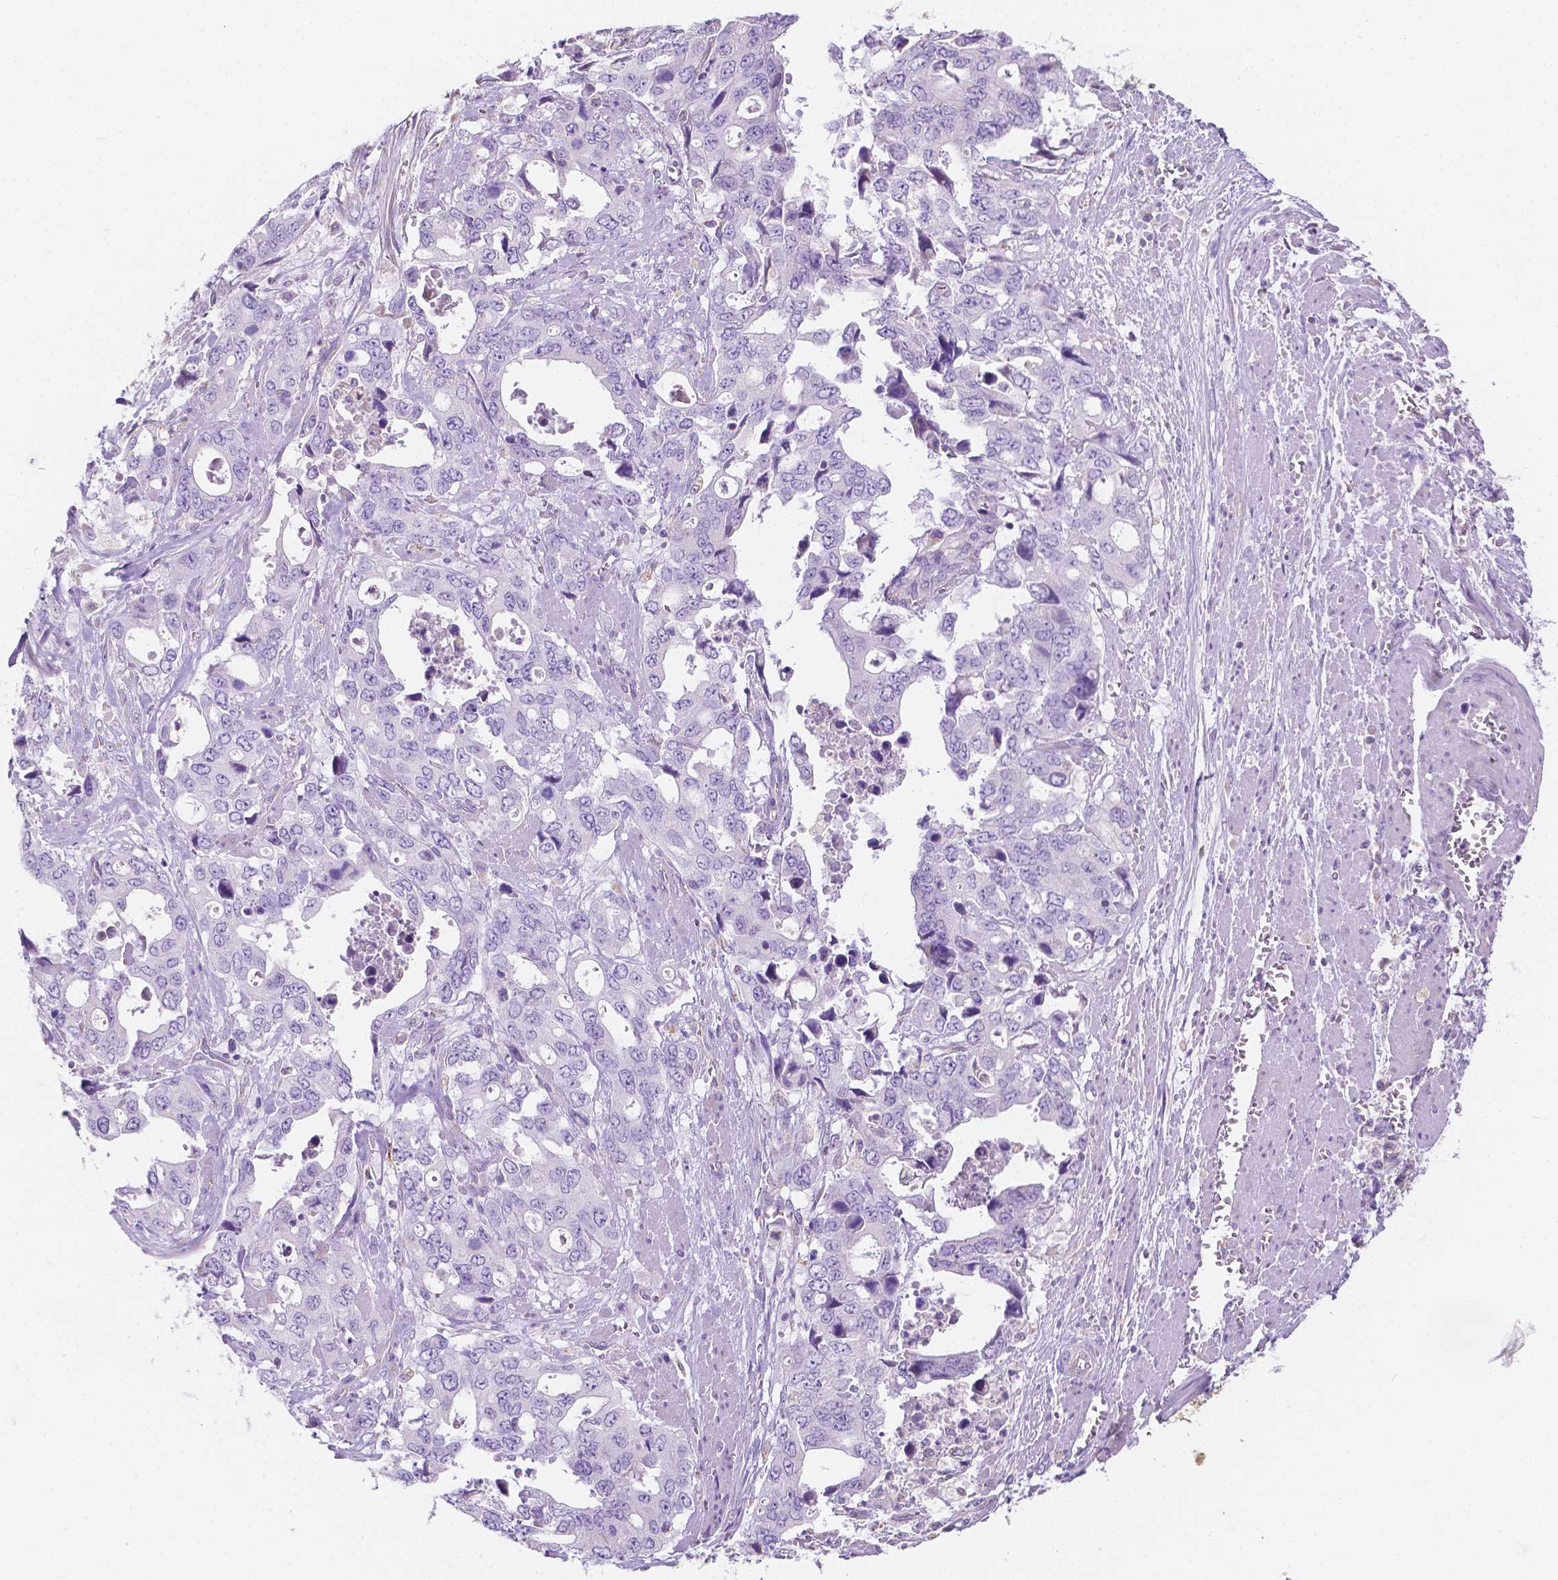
{"staining": {"intensity": "negative", "quantity": "none", "location": "none"}, "tissue": "stomach cancer", "cell_type": "Tumor cells", "image_type": "cancer", "snomed": [{"axis": "morphology", "description": "Adenocarcinoma, NOS"}, {"axis": "topography", "description": "Stomach, upper"}], "caption": "Immunohistochemistry photomicrograph of stomach cancer (adenocarcinoma) stained for a protein (brown), which exhibits no staining in tumor cells.", "gene": "TMEM130", "patient": {"sex": "male", "age": 74}}